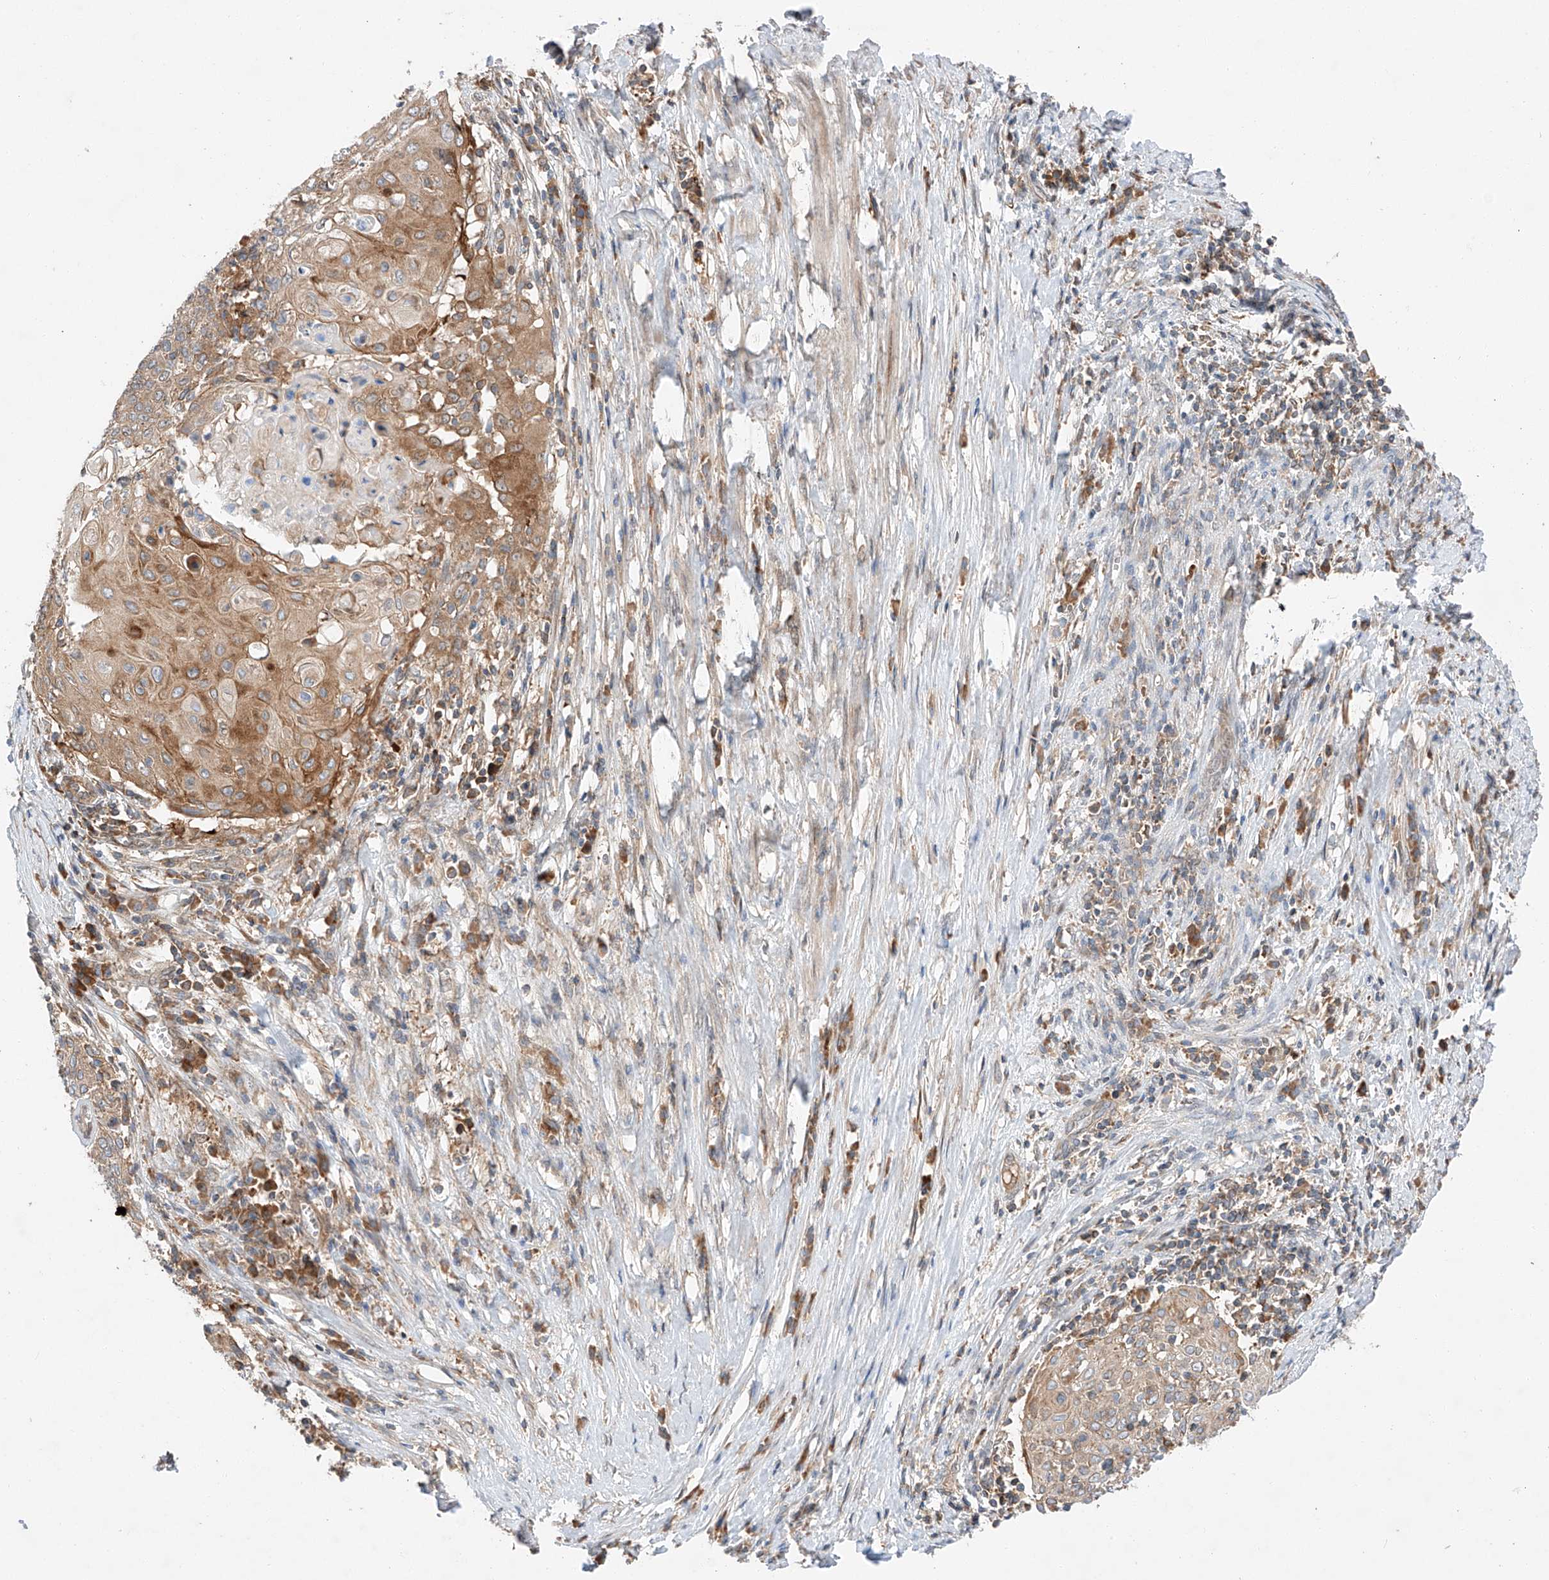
{"staining": {"intensity": "moderate", "quantity": "<25%", "location": "cytoplasmic/membranous"}, "tissue": "cervical cancer", "cell_type": "Tumor cells", "image_type": "cancer", "snomed": [{"axis": "morphology", "description": "Squamous cell carcinoma, NOS"}, {"axis": "topography", "description": "Cervix"}], "caption": "Immunohistochemical staining of human cervical squamous cell carcinoma demonstrates moderate cytoplasmic/membranous protein expression in about <25% of tumor cells.", "gene": "RUSC1", "patient": {"sex": "female", "age": 39}}